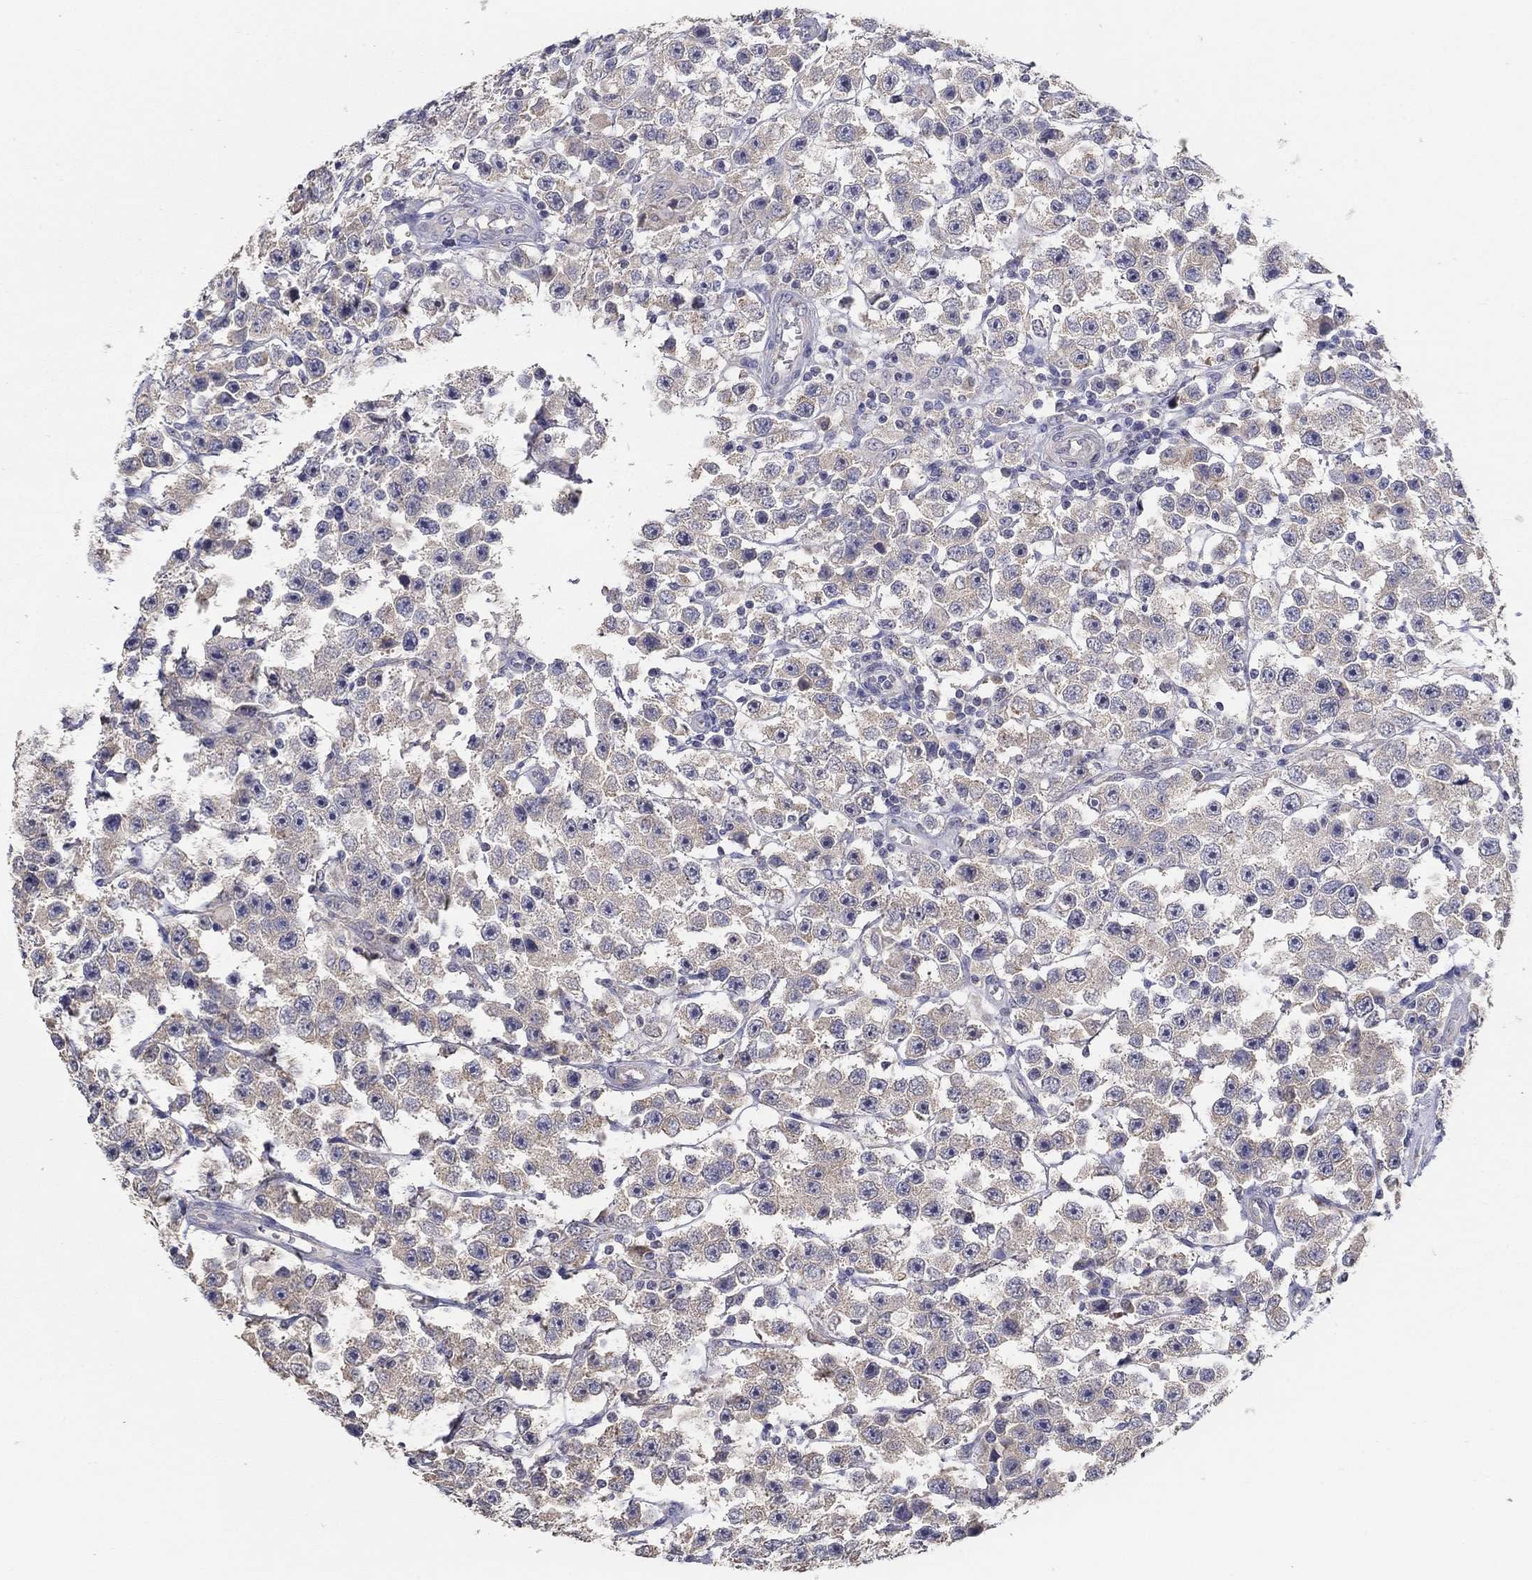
{"staining": {"intensity": "weak", "quantity": "<25%", "location": "cytoplasmic/membranous"}, "tissue": "testis cancer", "cell_type": "Tumor cells", "image_type": "cancer", "snomed": [{"axis": "morphology", "description": "Seminoma, NOS"}, {"axis": "topography", "description": "Testis"}], "caption": "The histopathology image reveals no significant staining in tumor cells of testis seminoma. Brightfield microscopy of IHC stained with DAB (brown) and hematoxylin (blue), captured at high magnification.", "gene": "DOCK3", "patient": {"sex": "male", "age": 45}}